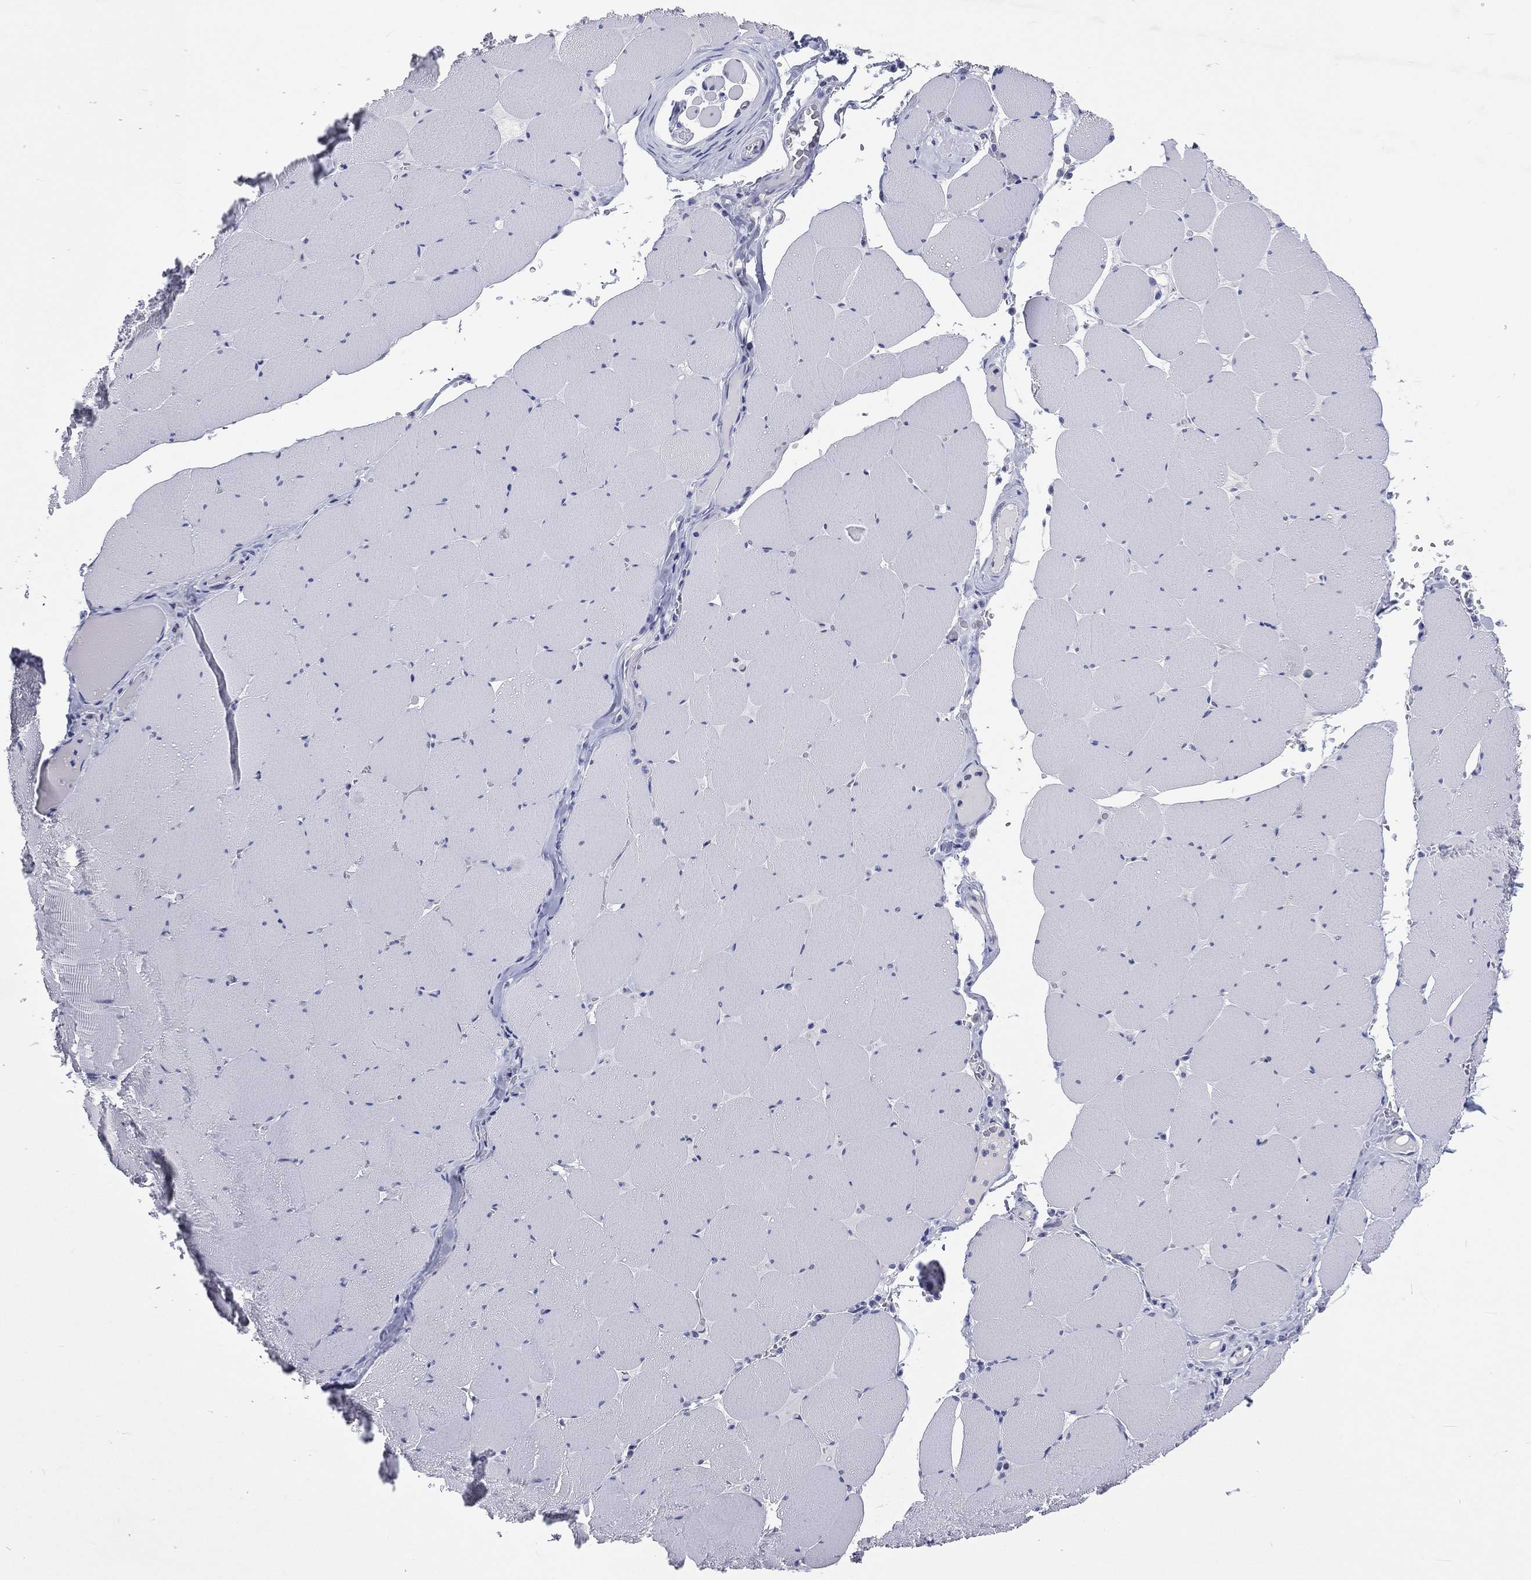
{"staining": {"intensity": "negative", "quantity": "none", "location": "none"}, "tissue": "skeletal muscle", "cell_type": "Myocytes", "image_type": "normal", "snomed": [{"axis": "morphology", "description": "Normal tissue, NOS"}, {"axis": "morphology", "description": "Malignant melanoma, Metastatic site"}, {"axis": "topography", "description": "Skeletal muscle"}], "caption": "DAB immunohistochemical staining of unremarkable skeletal muscle demonstrates no significant expression in myocytes. (DAB immunohistochemistry (IHC), high magnification).", "gene": "SSX1", "patient": {"sex": "male", "age": 50}}